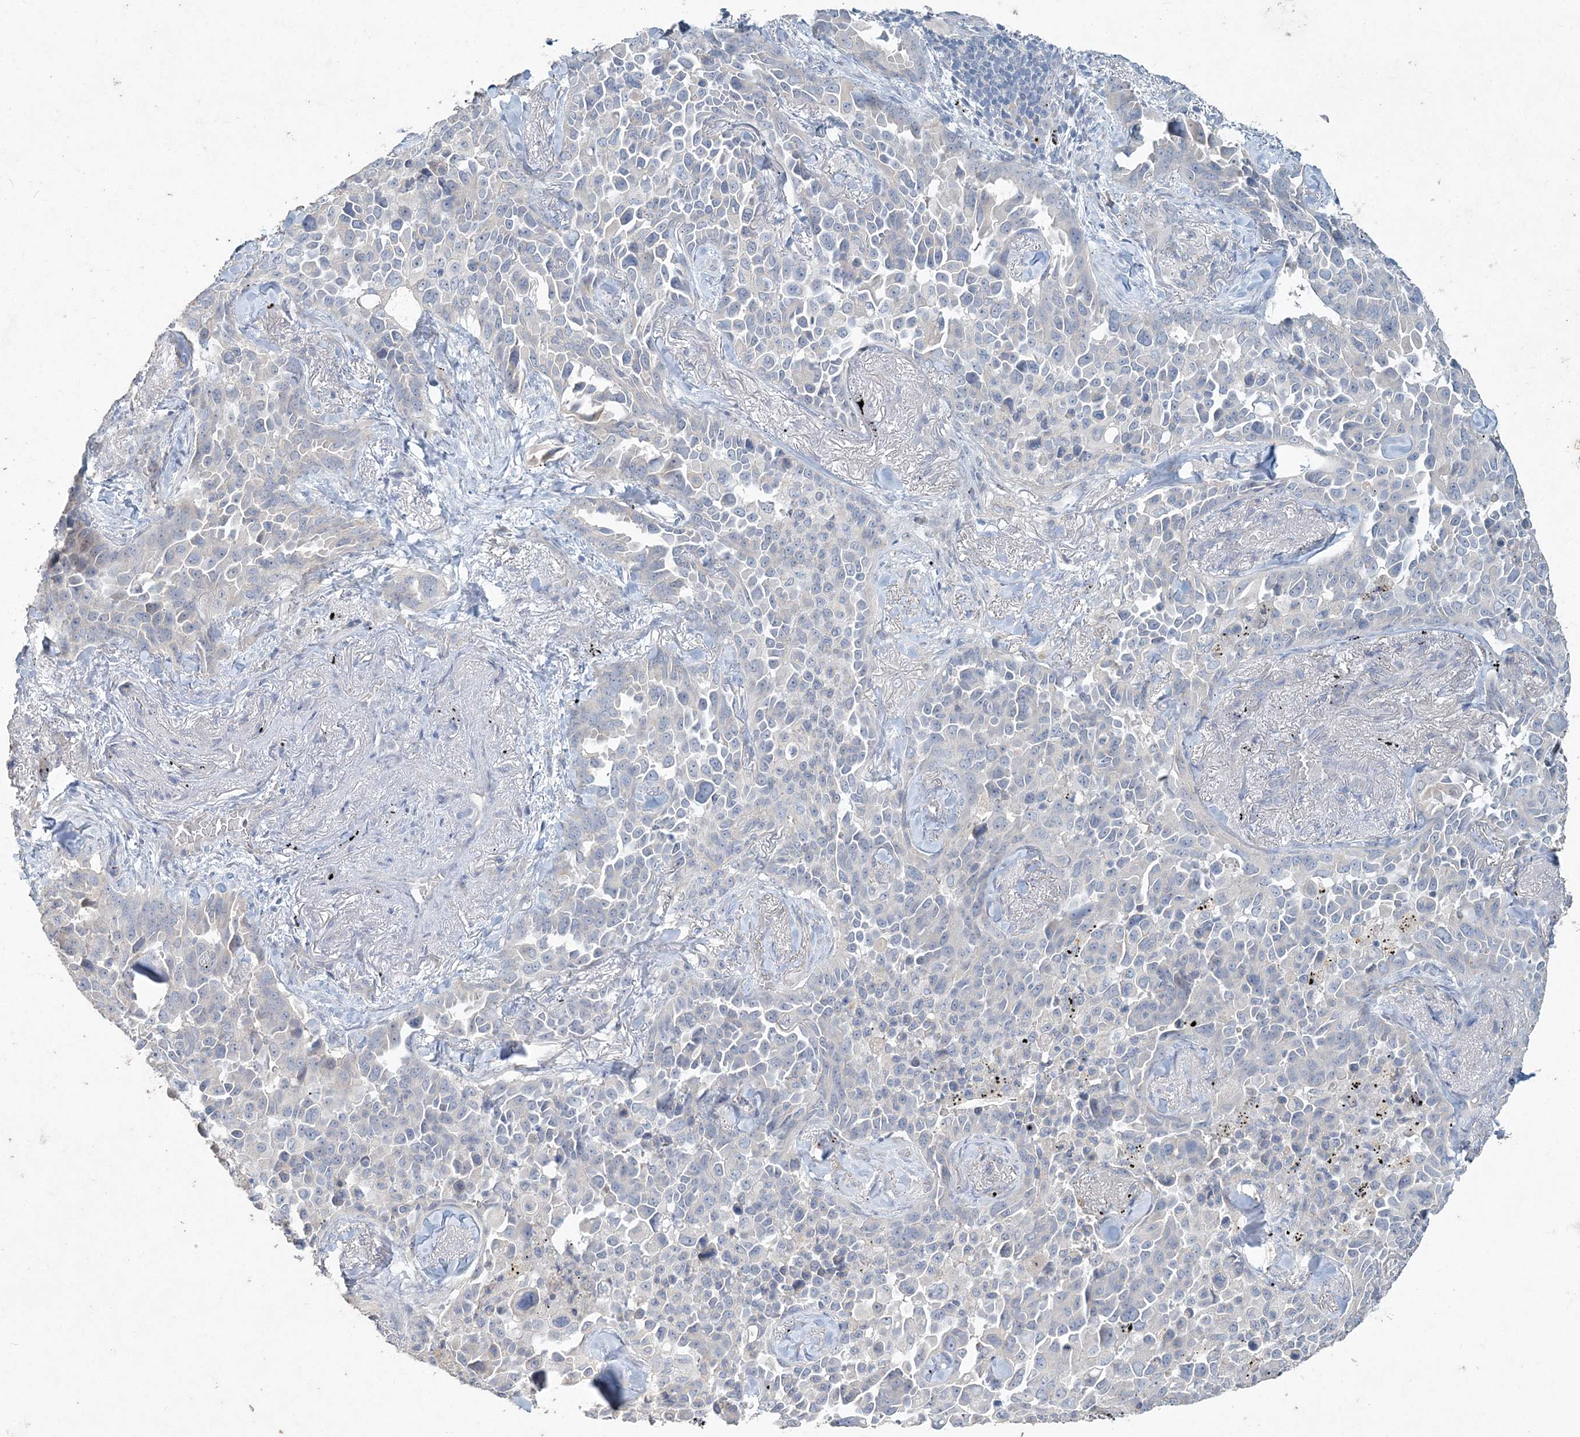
{"staining": {"intensity": "negative", "quantity": "none", "location": "none"}, "tissue": "lung cancer", "cell_type": "Tumor cells", "image_type": "cancer", "snomed": [{"axis": "morphology", "description": "Adenocarcinoma, NOS"}, {"axis": "topography", "description": "Lung"}], "caption": "Tumor cells show no significant protein positivity in adenocarcinoma (lung).", "gene": "DNAH5", "patient": {"sex": "female", "age": 67}}